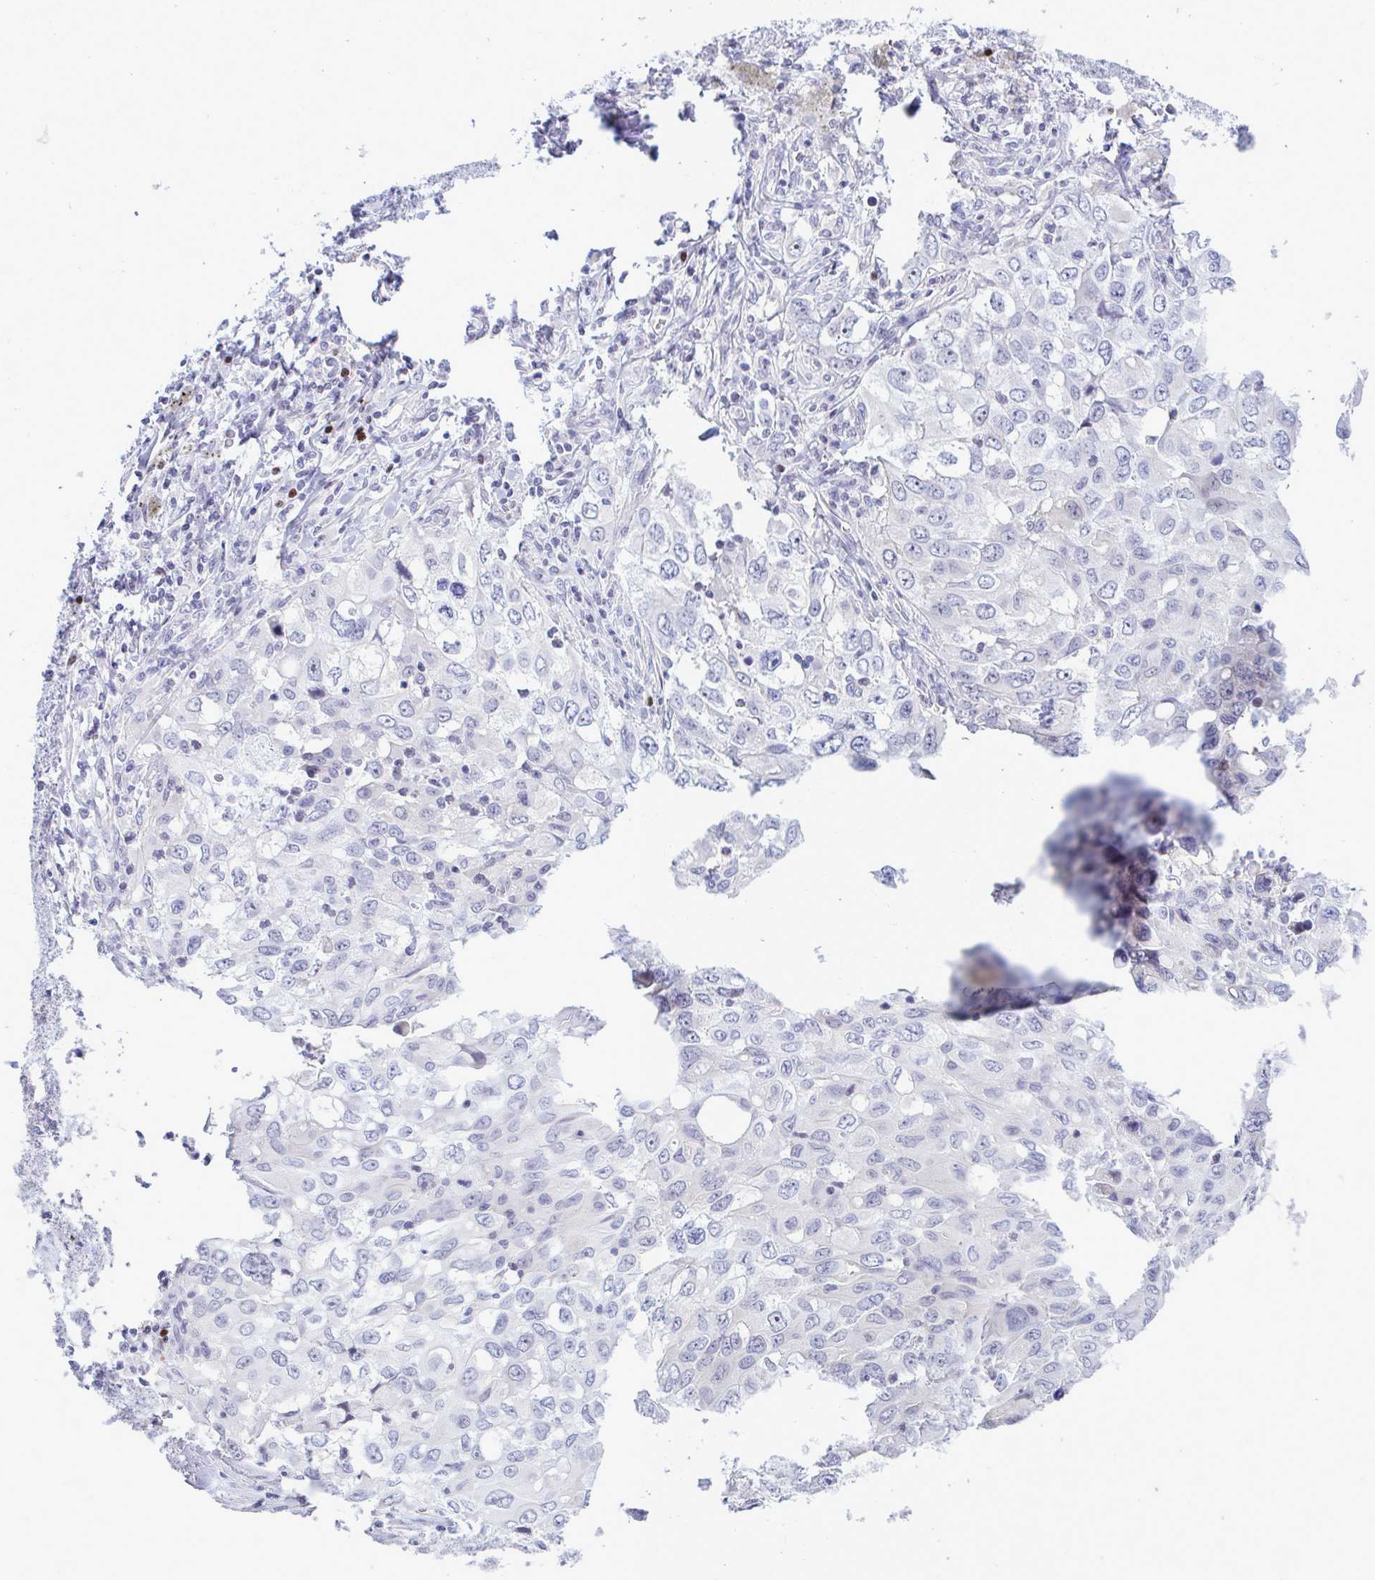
{"staining": {"intensity": "negative", "quantity": "none", "location": "none"}, "tissue": "lung cancer", "cell_type": "Tumor cells", "image_type": "cancer", "snomed": [{"axis": "morphology", "description": "Adenocarcinoma, NOS"}, {"axis": "morphology", "description": "Adenocarcinoma, metastatic, NOS"}, {"axis": "topography", "description": "Lymph node"}, {"axis": "topography", "description": "Lung"}], "caption": "An image of human metastatic adenocarcinoma (lung) is negative for staining in tumor cells.", "gene": "SLC25A51", "patient": {"sex": "female", "age": 42}}